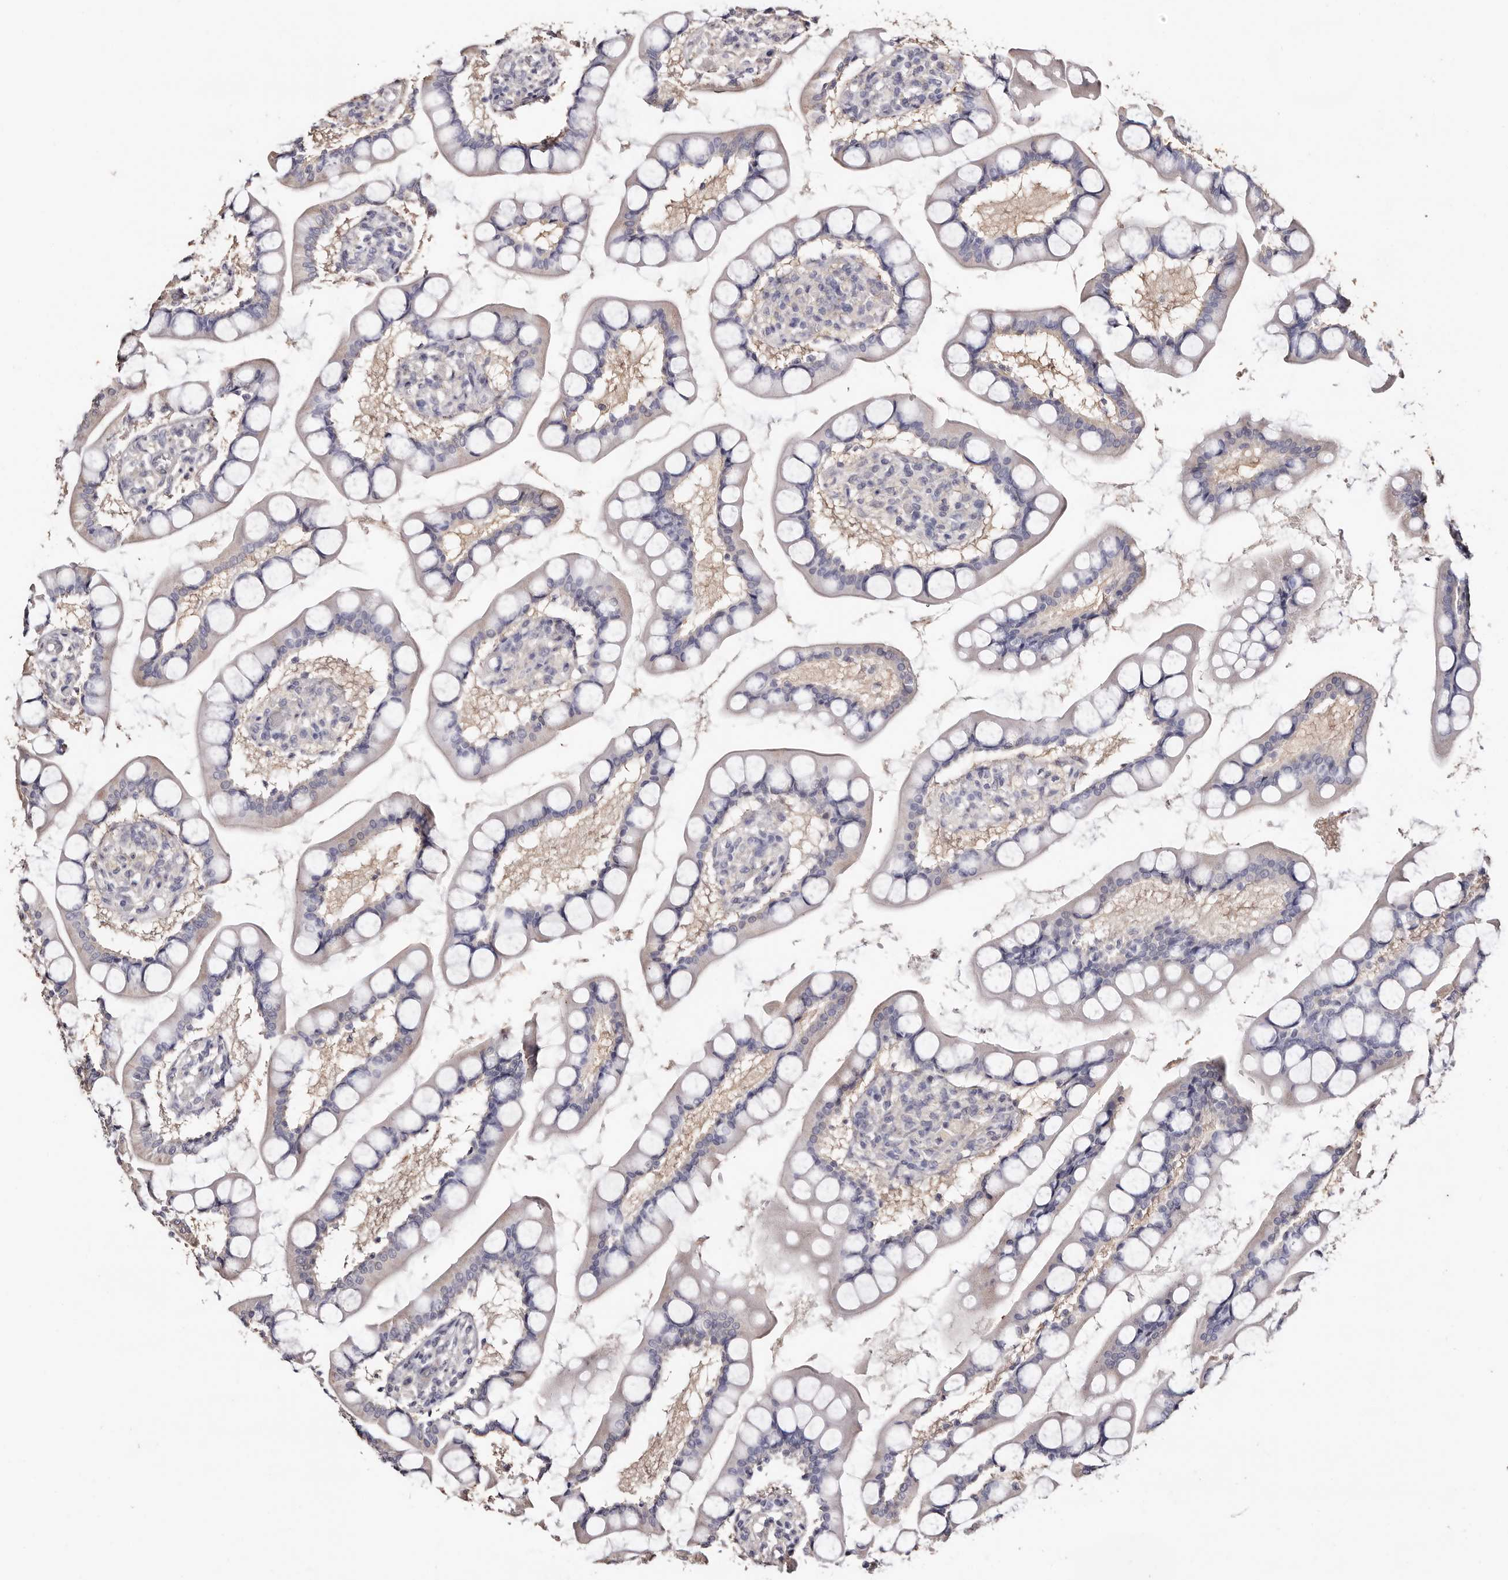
{"staining": {"intensity": "negative", "quantity": "none", "location": "none"}, "tissue": "small intestine", "cell_type": "Glandular cells", "image_type": "normal", "snomed": [{"axis": "morphology", "description": "Normal tissue, NOS"}, {"axis": "topography", "description": "Small intestine"}], "caption": "Histopathology image shows no significant protein positivity in glandular cells of normal small intestine. (DAB (3,3'-diaminobenzidine) IHC with hematoxylin counter stain).", "gene": "TGM2", "patient": {"sex": "male", "age": 52}}